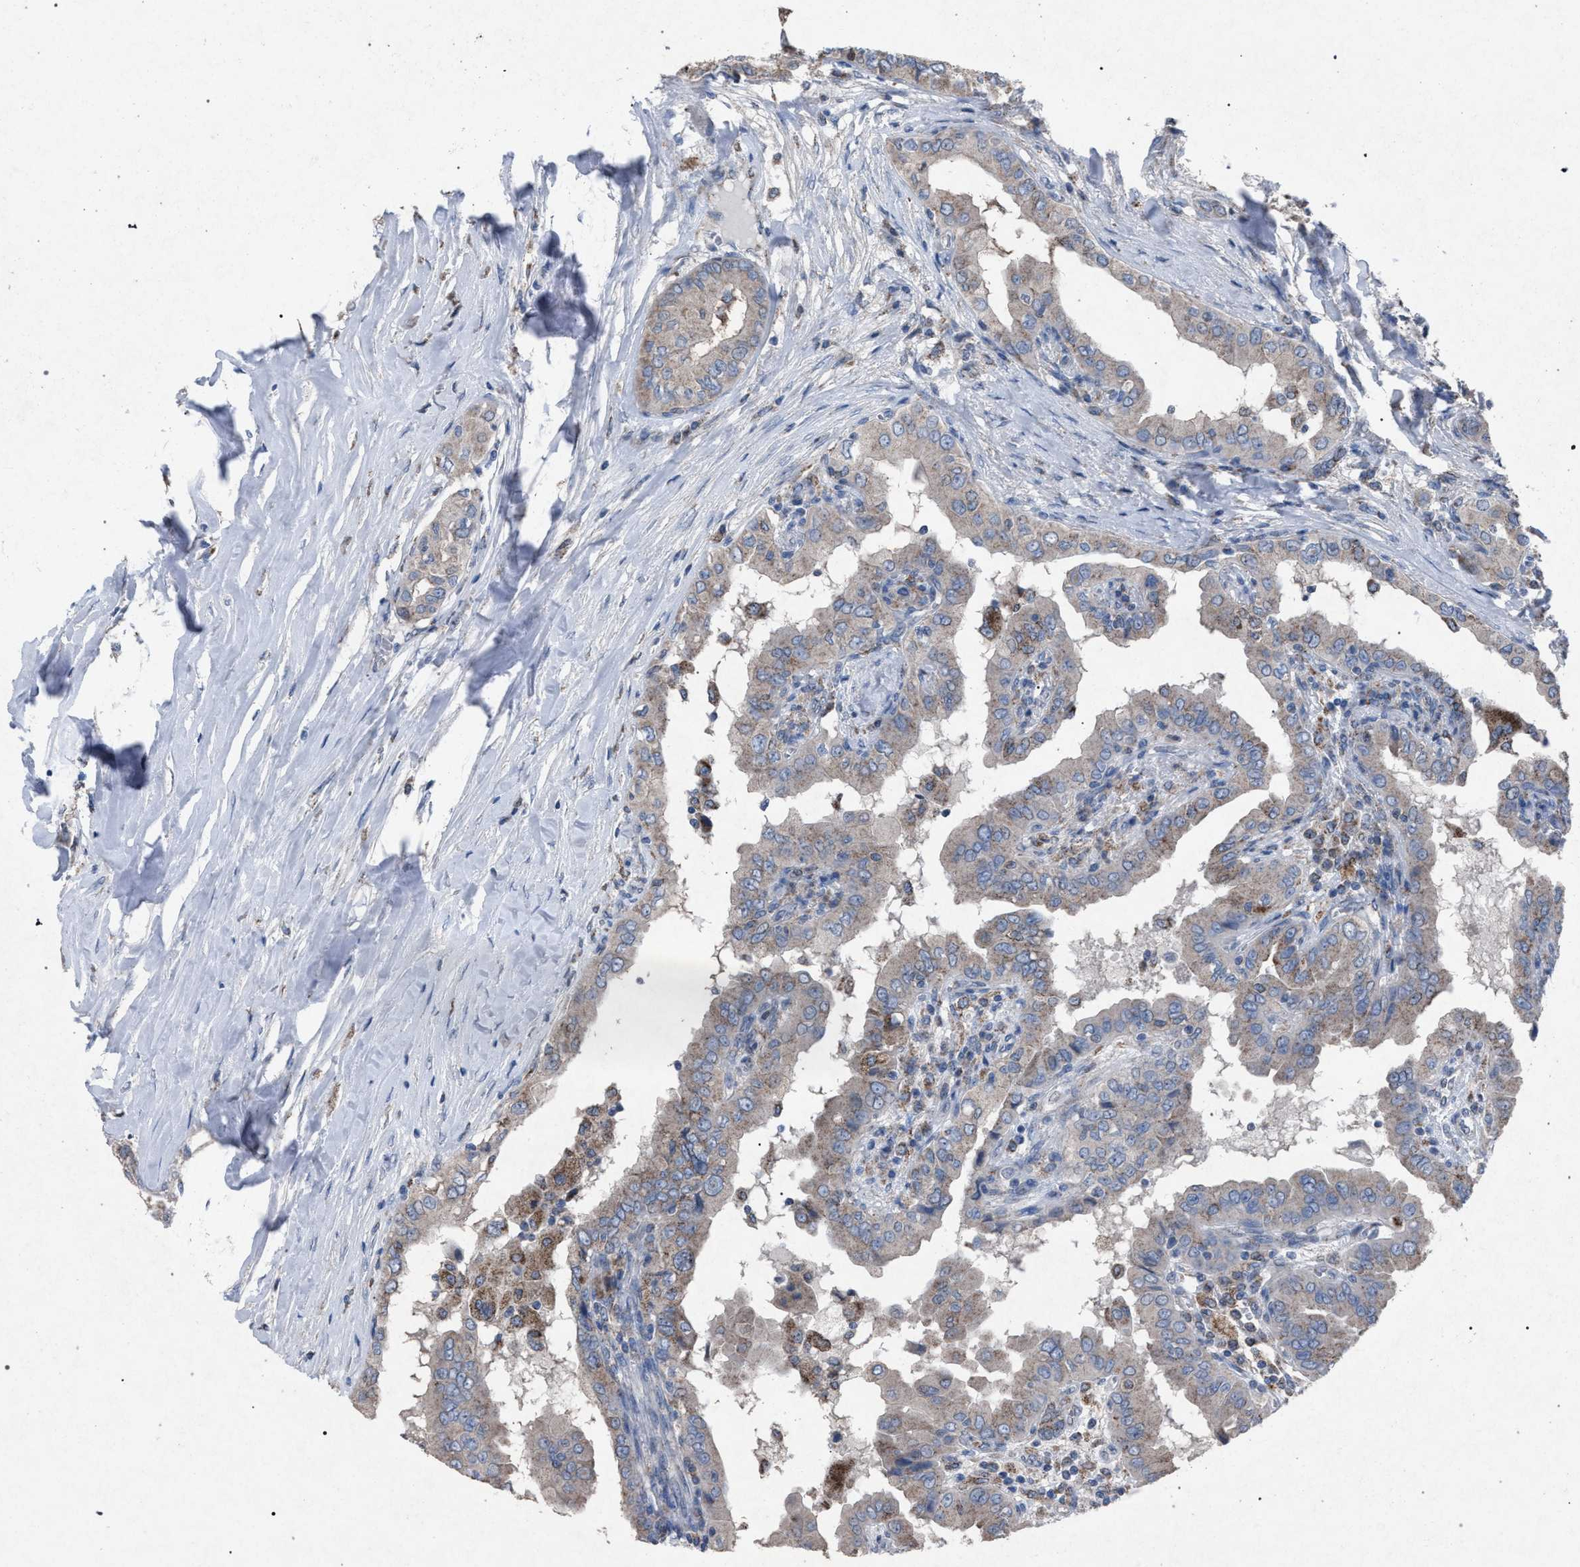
{"staining": {"intensity": "weak", "quantity": "25%-75%", "location": "cytoplasmic/membranous"}, "tissue": "thyroid cancer", "cell_type": "Tumor cells", "image_type": "cancer", "snomed": [{"axis": "morphology", "description": "Papillary adenocarcinoma, NOS"}, {"axis": "topography", "description": "Thyroid gland"}], "caption": "Brown immunohistochemical staining in human thyroid cancer exhibits weak cytoplasmic/membranous expression in about 25%-75% of tumor cells.", "gene": "HSD17B4", "patient": {"sex": "male", "age": 33}}